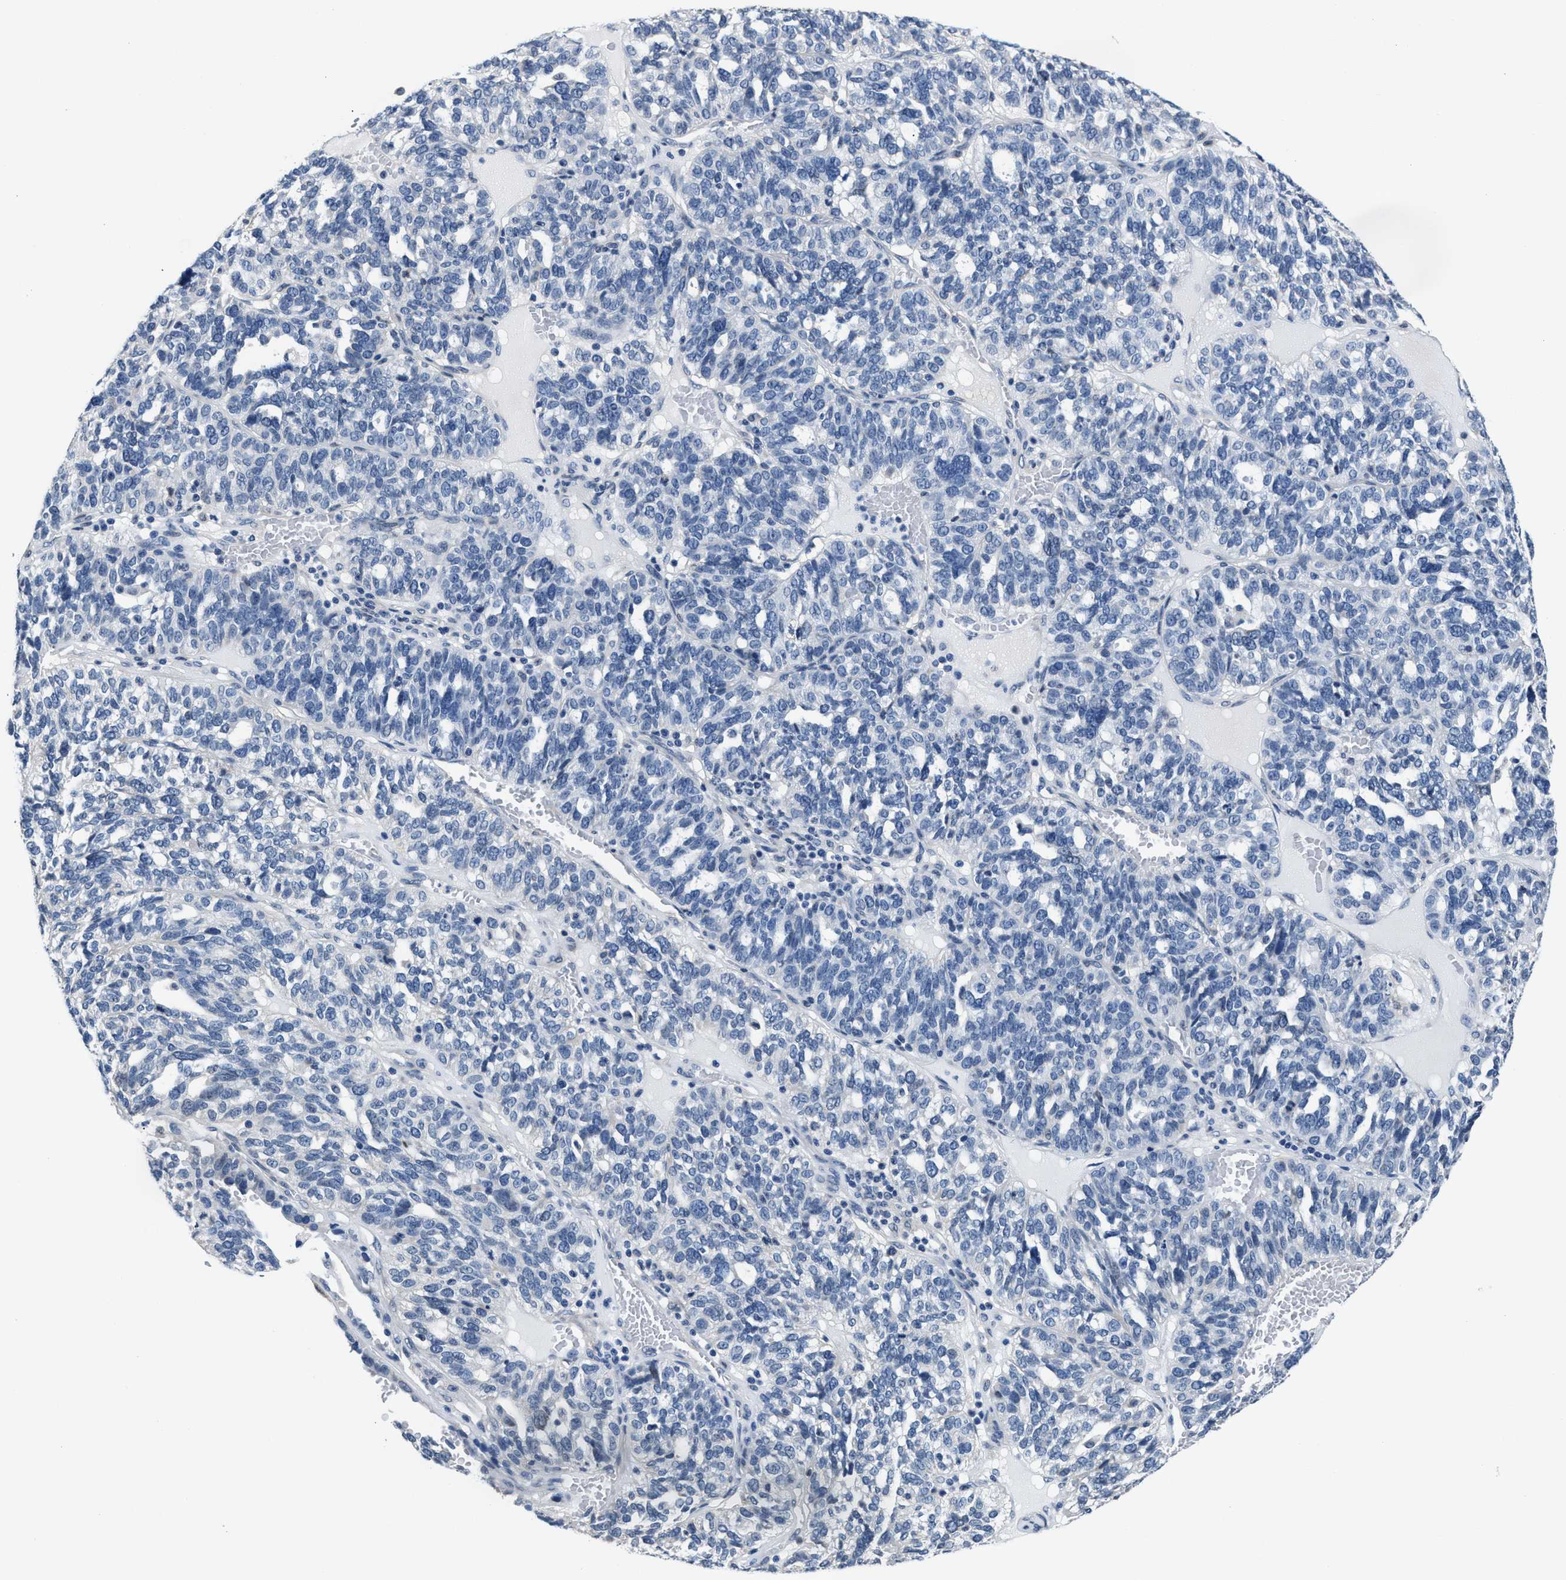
{"staining": {"intensity": "negative", "quantity": "none", "location": "none"}, "tissue": "ovarian cancer", "cell_type": "Tumor cells", "image_type": "cancer", "snomed": [{"axis": "morphology", "description": "Cystadenocarcinoma, serous, NOS"}, {"axis": "topography", "description": "Ovary"}], "caption": "Immunohistochemistry (IHC) micrograph of neoplastic tissue: human ovarian cancer (serous cystadenocarcinoma) stained with DAB displays no significant protein expression in tumor cells.", "gene": "MYH3", "patient": {"sex": "female", "age": 59}}